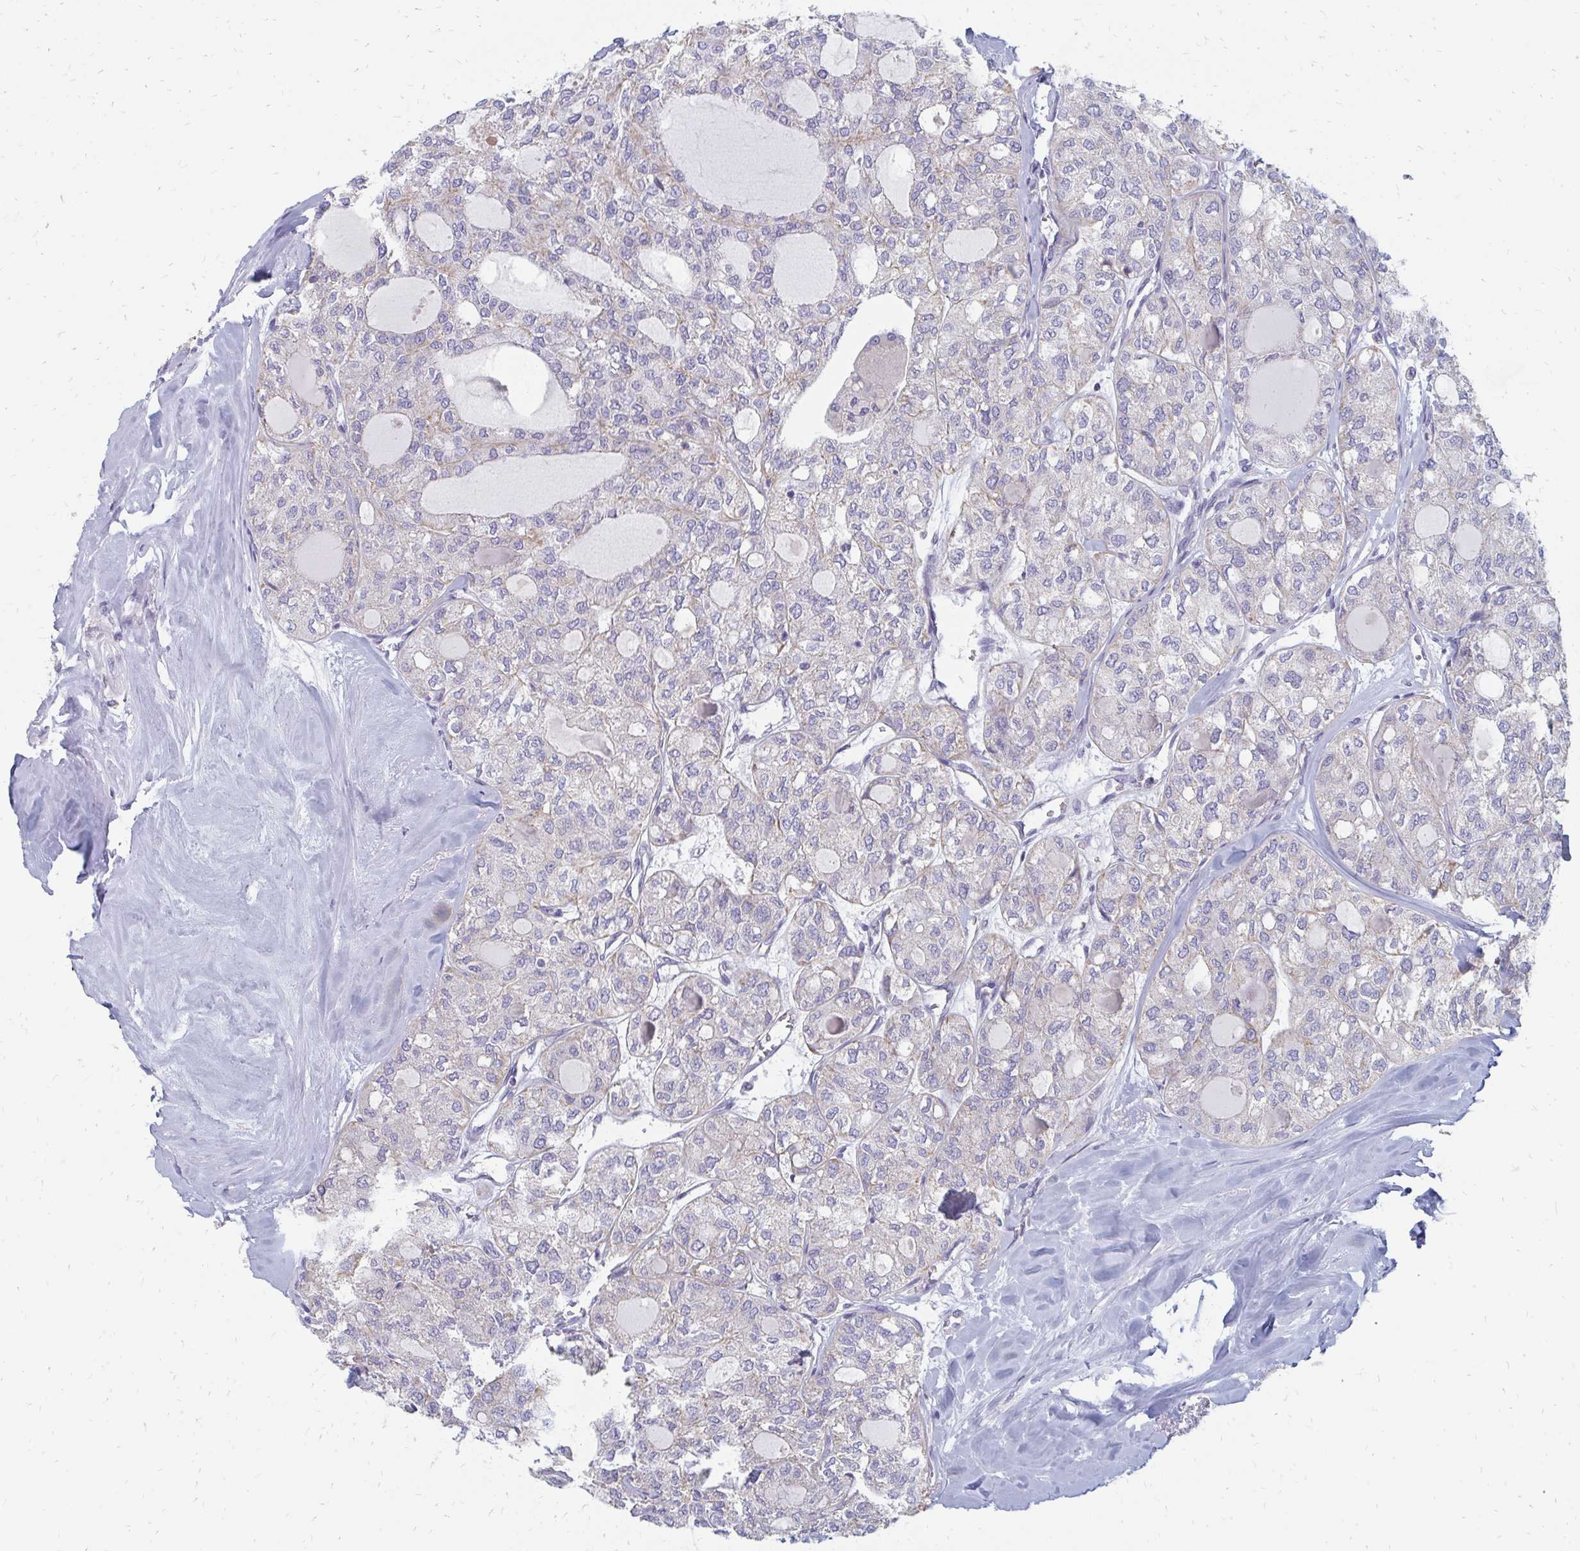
{"staining": {"intensity": "negative", "quantity": "none", "location": "none"}, "tissue": "thyroid cancer", "cell_type": "Tumor cells", "image_type": "cancer", "snomed": [{"axis": "morphology", "description": "Follicular adenoma carcinoma, NOS"}, {"axis": "topography", "description": "Thyroid gland"}], "caption": "Tumor cells show no significant protein staining in thyroid cancer (follicular adenoma carcinoma). (Stains: DAB immunohistochemistry with hematoxylin counter stain, Microscopy: brightfield microscopy at high magnification).", "gene": "OR10V1", "patient": {"sex": "male", "age": 75}}